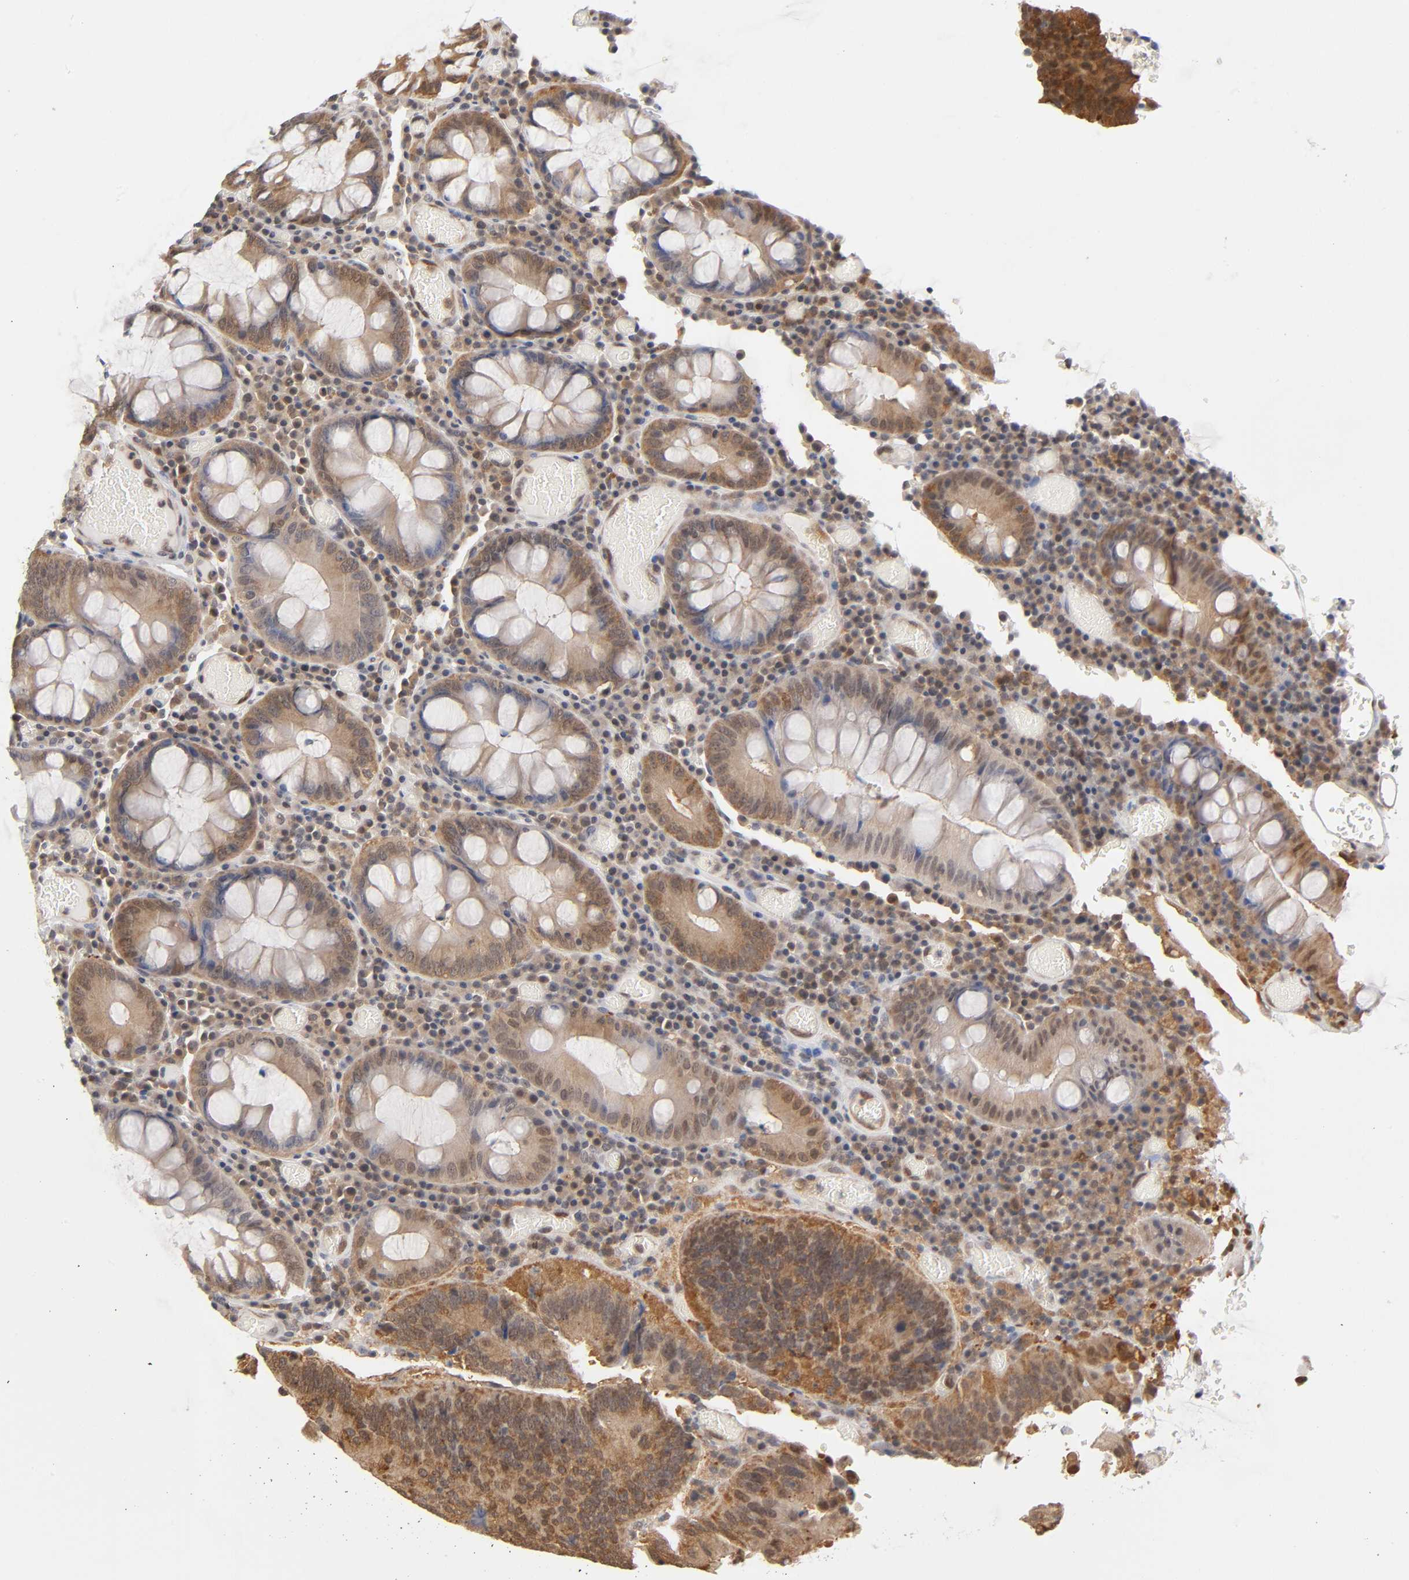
{"staining": {"intensity": "strong", "quantity": ">75%", "location": "cytoplasmic/membranous"}, "tissue": "colorectal cancer", "cell_type": "Tumor cells", "image_type": "cancer", "snomed": [{"axis": "morphology", "description": "Normal tissue, NOS"}, {"axis": "morphology", "description": "Adenocarcinoma, NOS"}, {"axis": "topography", "description": "Colon"}], "caption": "Immunohistochemical staining of colorectal cancer reveals high levels of strong cytoplasmic/membranous protein expression in about >75% of tumor cells. Nuclei are stained in blue.", "gene": "DFFB", "patient": {"sex": "female", "age": 78}}